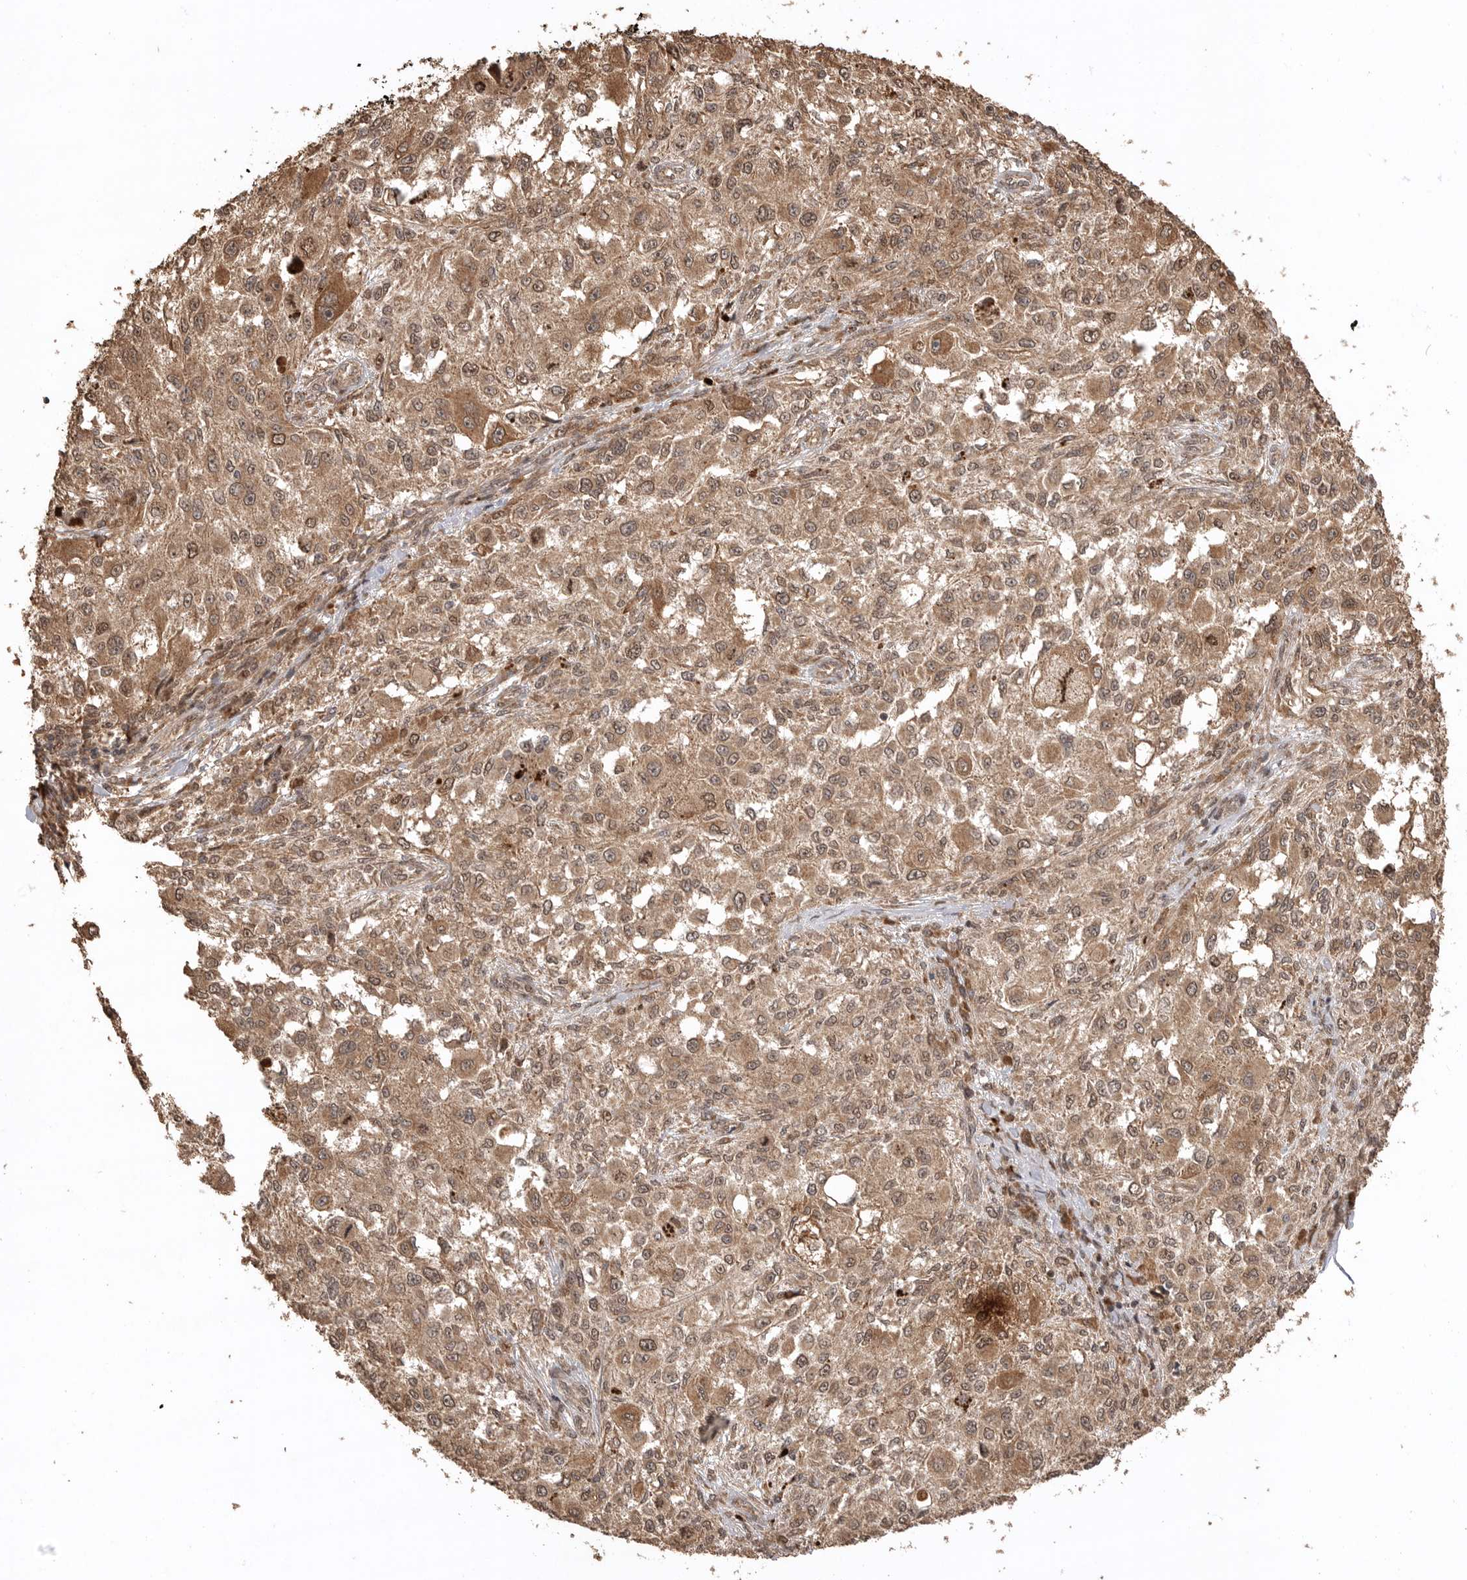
{"staining": {"intensity": "moderate", "quantity": ">75%", "location": "cytoplasmic/membranous,nuclear"}, "tissue": "melanoma", "cell_type": "Tumor cells", "image_type": "cancer", "snomed": [{"axis": "morphology", "description": "Necrosis, NOS"}, {"axis": "morphology", "description": "Malignant melanoma, NOS"}, {"axis": "topography", "description": "Skin"}], "caption": "Brown immunohistochemical staining in human melanoma shows moderate cytoplasmic/membranous and nuclear positivity in approximately >75% of tumor cells. (IHC, brightfield microscopy, high magnification).", "gene": "BOC", "patient": {"sex": "female", "age": 87}}